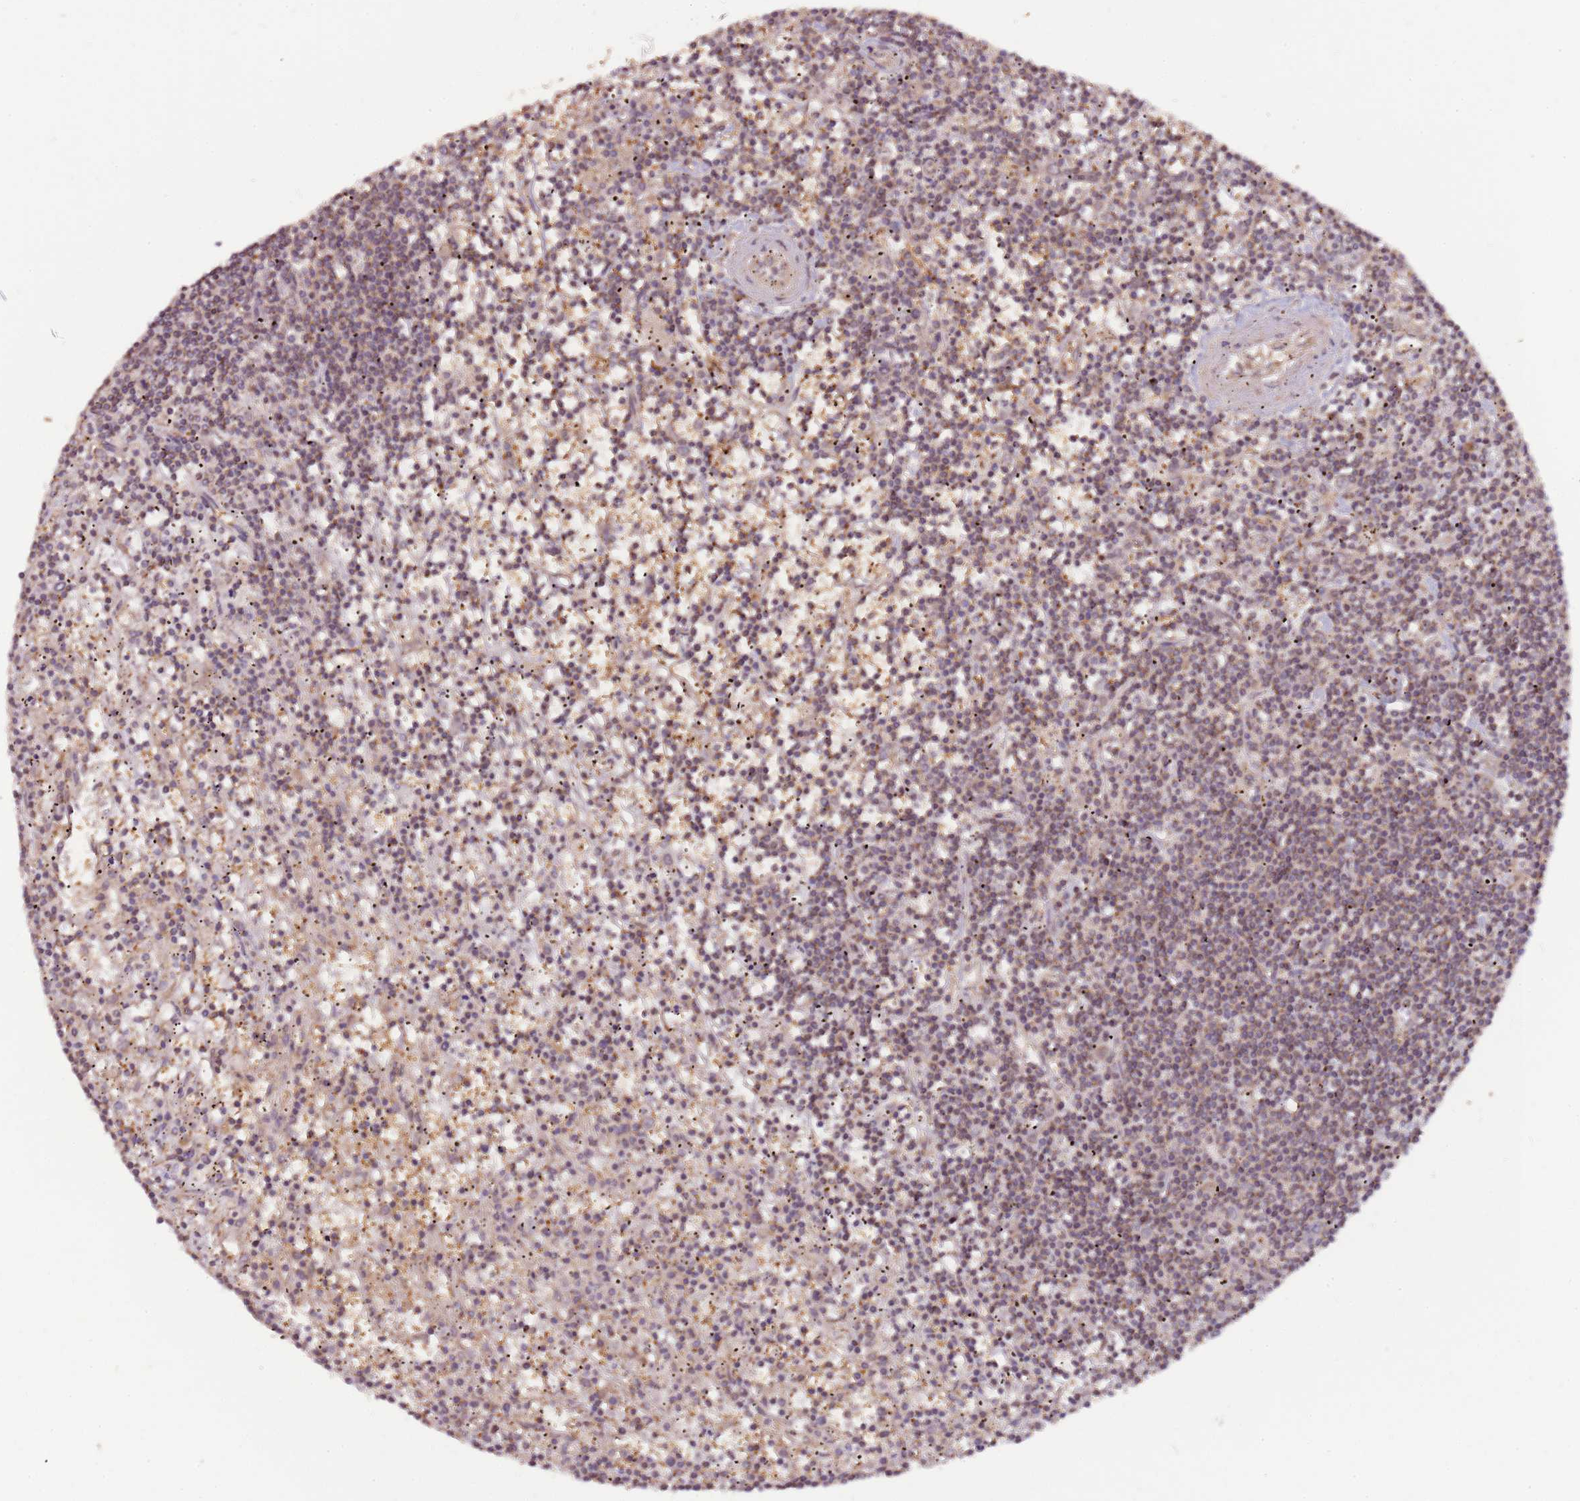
{"staining": {"intensity": "weak", "quantity": "25%-75%", "location": "nuclear"}, "tissue": "lymphoma", "cell_type": "Tumor cells", "image_type": "cancer", "snomed": [{"axis": "morphology", "description": "Malignant lymphoma, non-Hodgkin's type, Low grade"}, {"axis": "topography", "description": "Spleen"}], "caption": "Protein analysis of lymphoma tissue demonstrates weak nuclear expression in about 25%-75% of tumor cells. (brown staining indicates protein expression, while blue staining denotes nuclei).", "gene": "RNF181", "patient": {"sex": "male", "age": 76}}